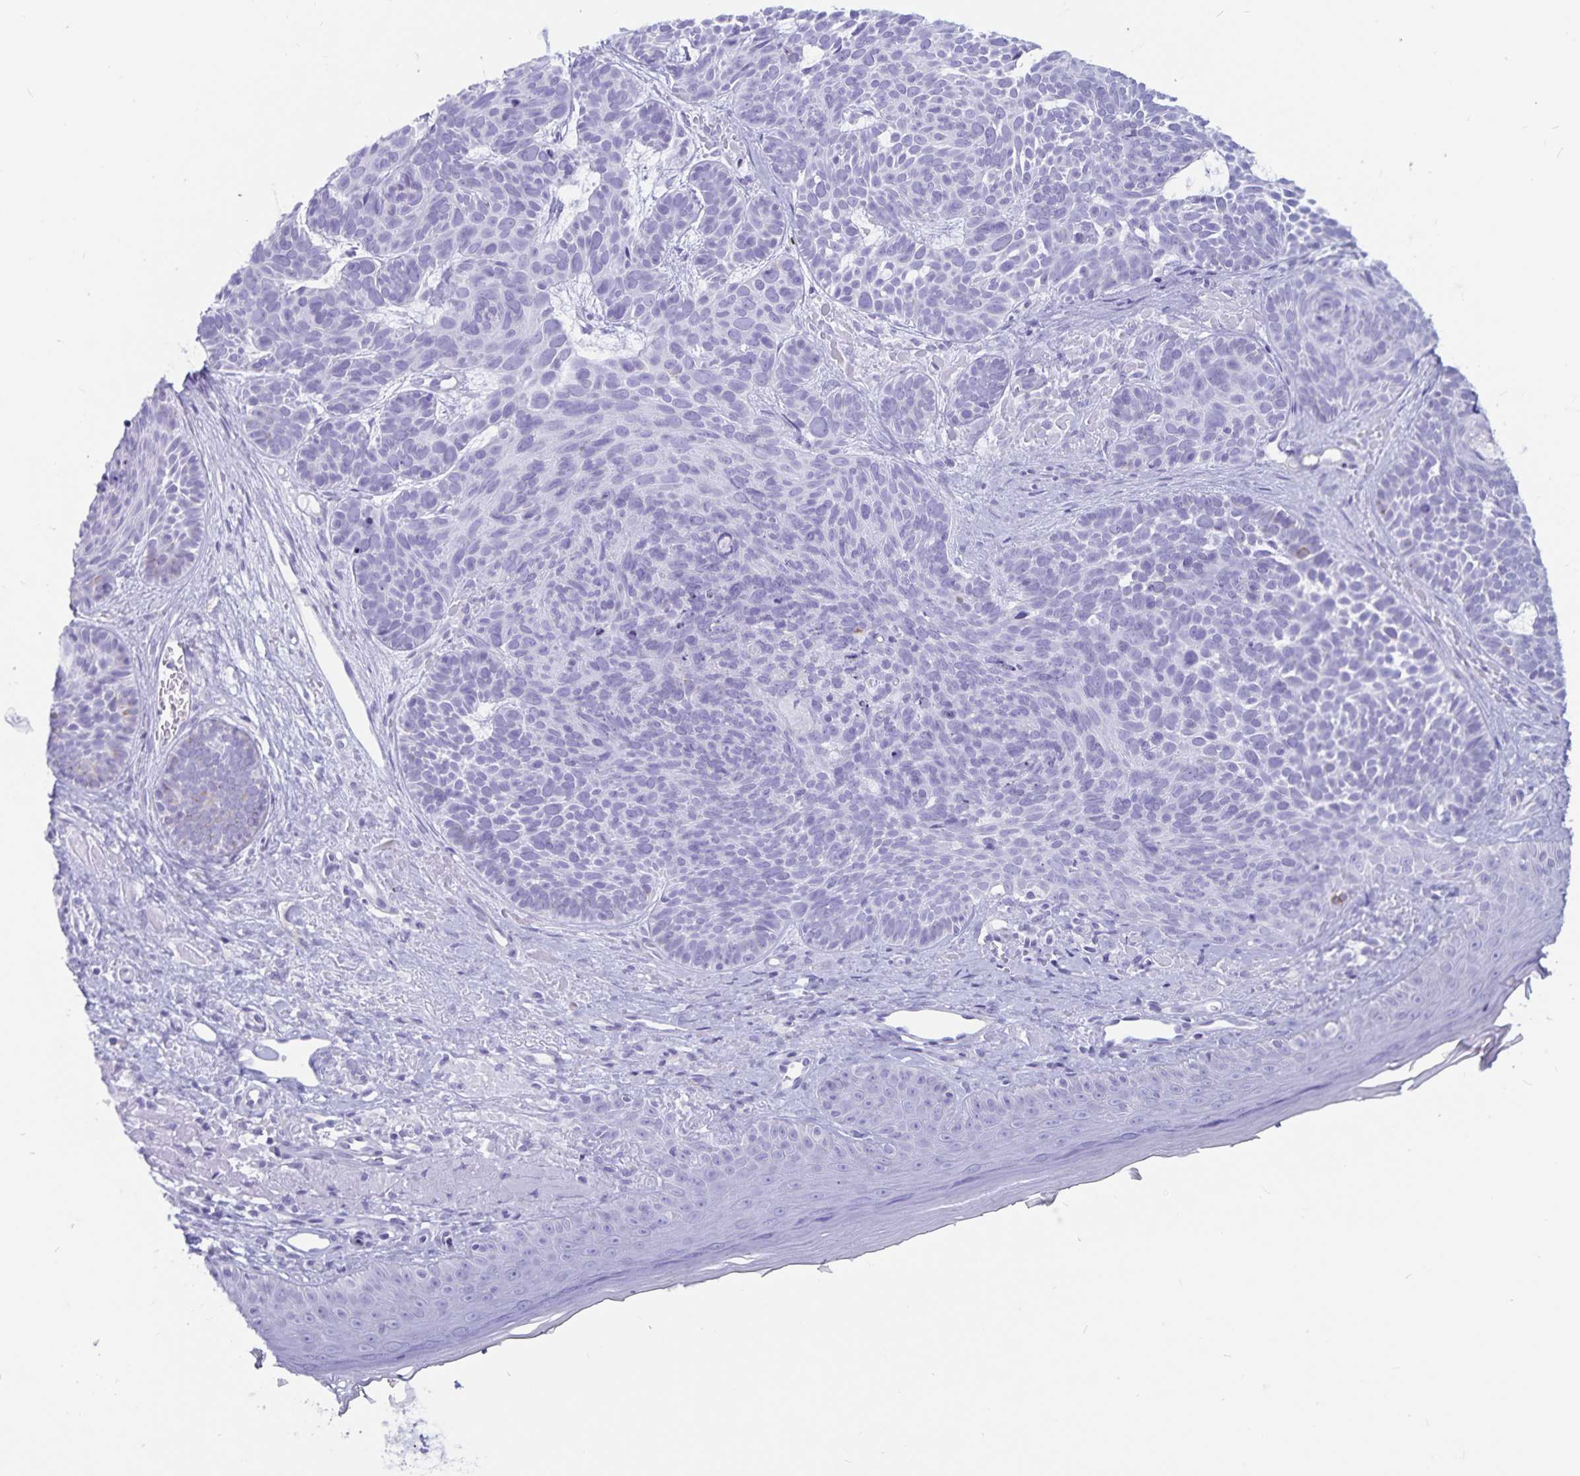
{"staining": {"intensity": "negative", "quantity": "none", "location": "none"}, "tissue": "skin cancer", "cell_type": "Tumor cells", "image_type": "cancer", "snomed": [{"axis": "morphology", "description": "Basal cell carcinoma"}, {"axis": "topography", "description": "Skin"}], "caption": "Tumor cells are negative for brown protein staining in skin basal cell carcinoma.", "gene": "GPR137", "patient": {"sex": "male", "age": 81}}